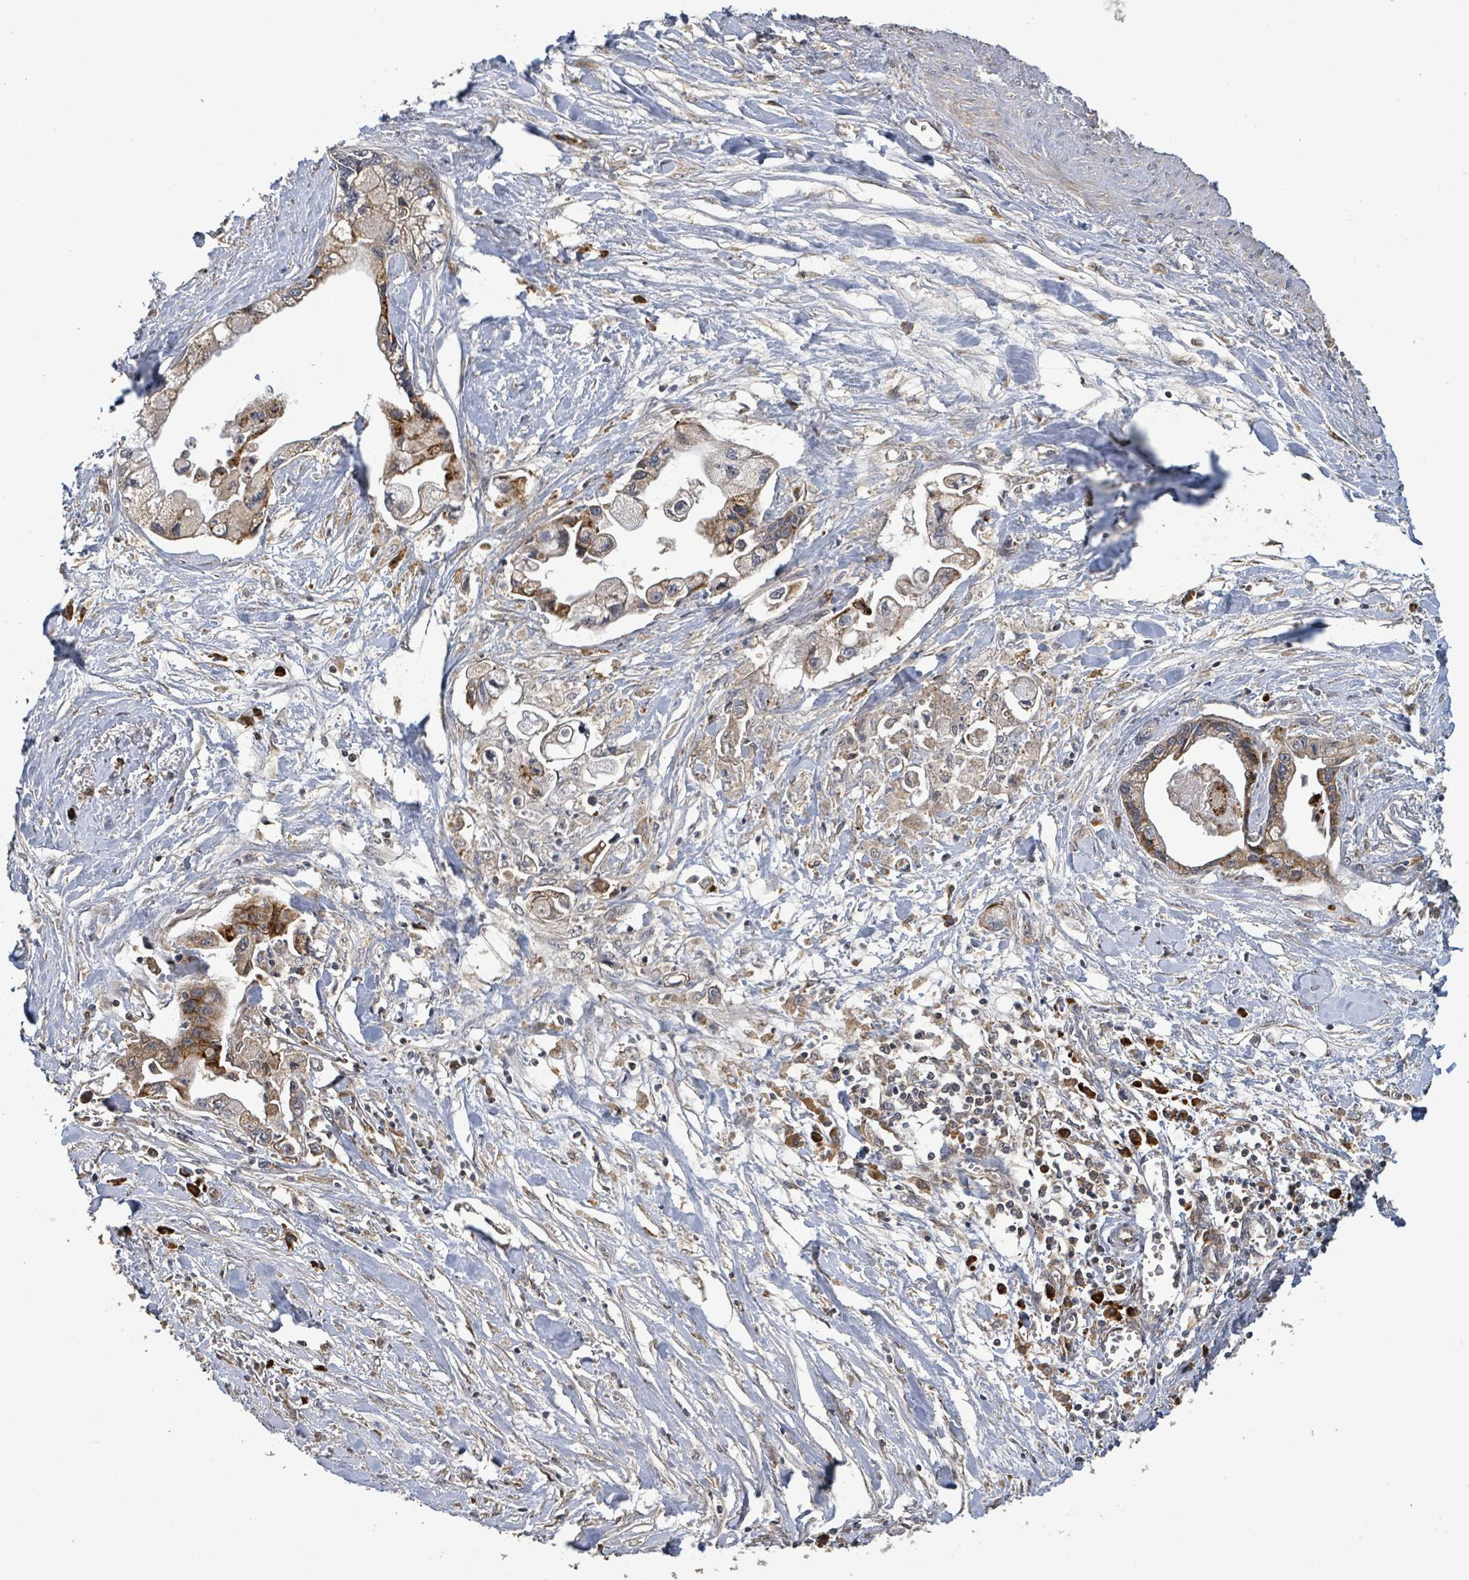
{"staining": {"intensity": "moderate", "quantity": ">75%", "location": "cytoplasmic/membranous"}, "tissue": "pancreatic cancer", "cell_type": "Tumor cells", "image_type": "cancer", "snomed": [{"axis": "morphology", "description": "Adenocarcinoma, NOS"}, {"axis": "topography", "description": "Pancreas"}], "caption": "Immunohistochemical staining of pancreatic cancer (adenocarcinoma) exhibits moderate cytoplasmic/membranous protein positivity in approximately >75% of tumor cells.", "gene": "STARD4", "patient": {"sex": "male", "age": 61}}